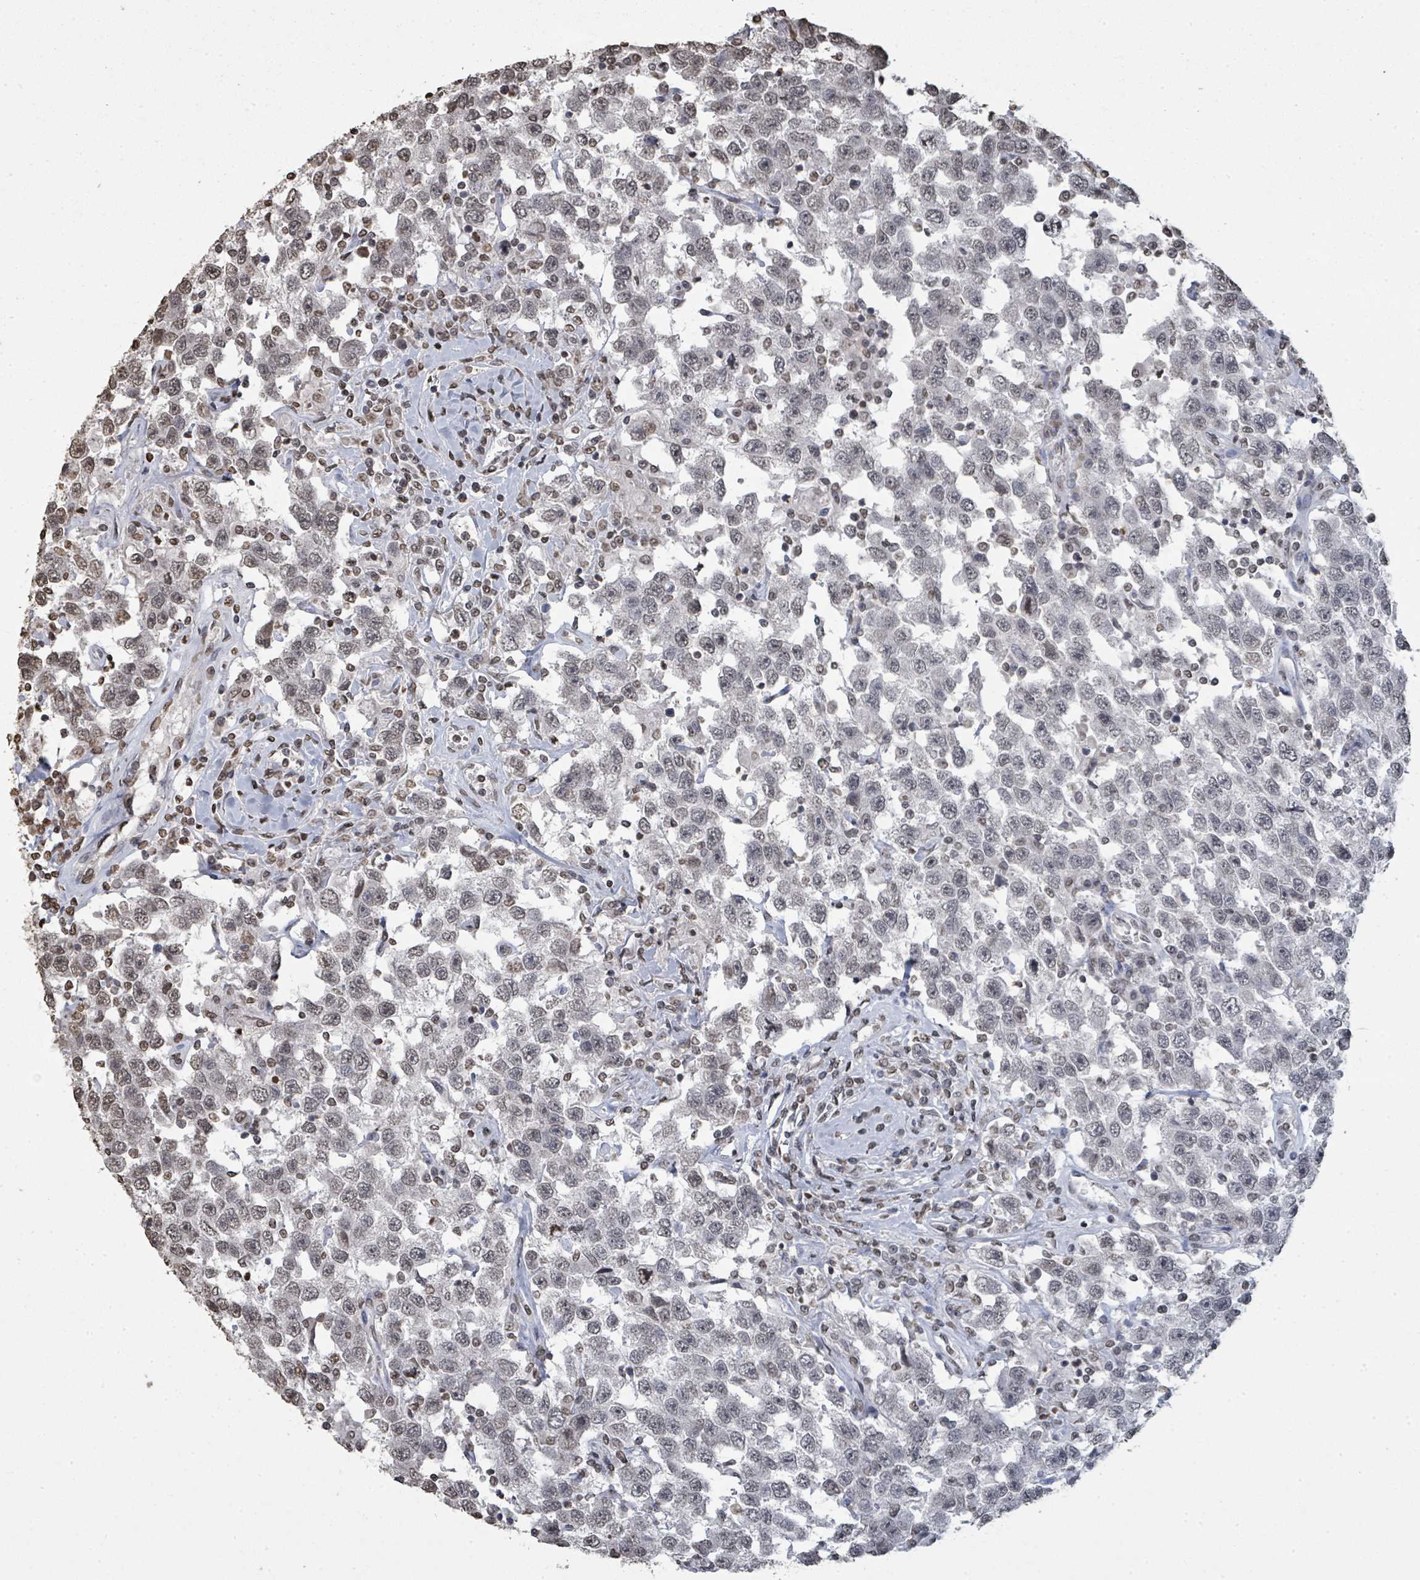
{"staining": {"intensity": "weak", "quantity": "<25%", "location": "nuclear"}, "tissue": "testis cancer", "cell_type": "Tumor cells", "image_type": "cancer", "snomed": [{"axis": "morphology", "description": "Seminoma, NOS"}, {"axis": "topography", "description": "Testis"}], "caption": "An immunohistochemistry micrograph of testis cancer is shown. There is no staining in tumor cells of testis cancer.", "gene": "MRPS12", "patient": {"sex": "male", "age": 41}}